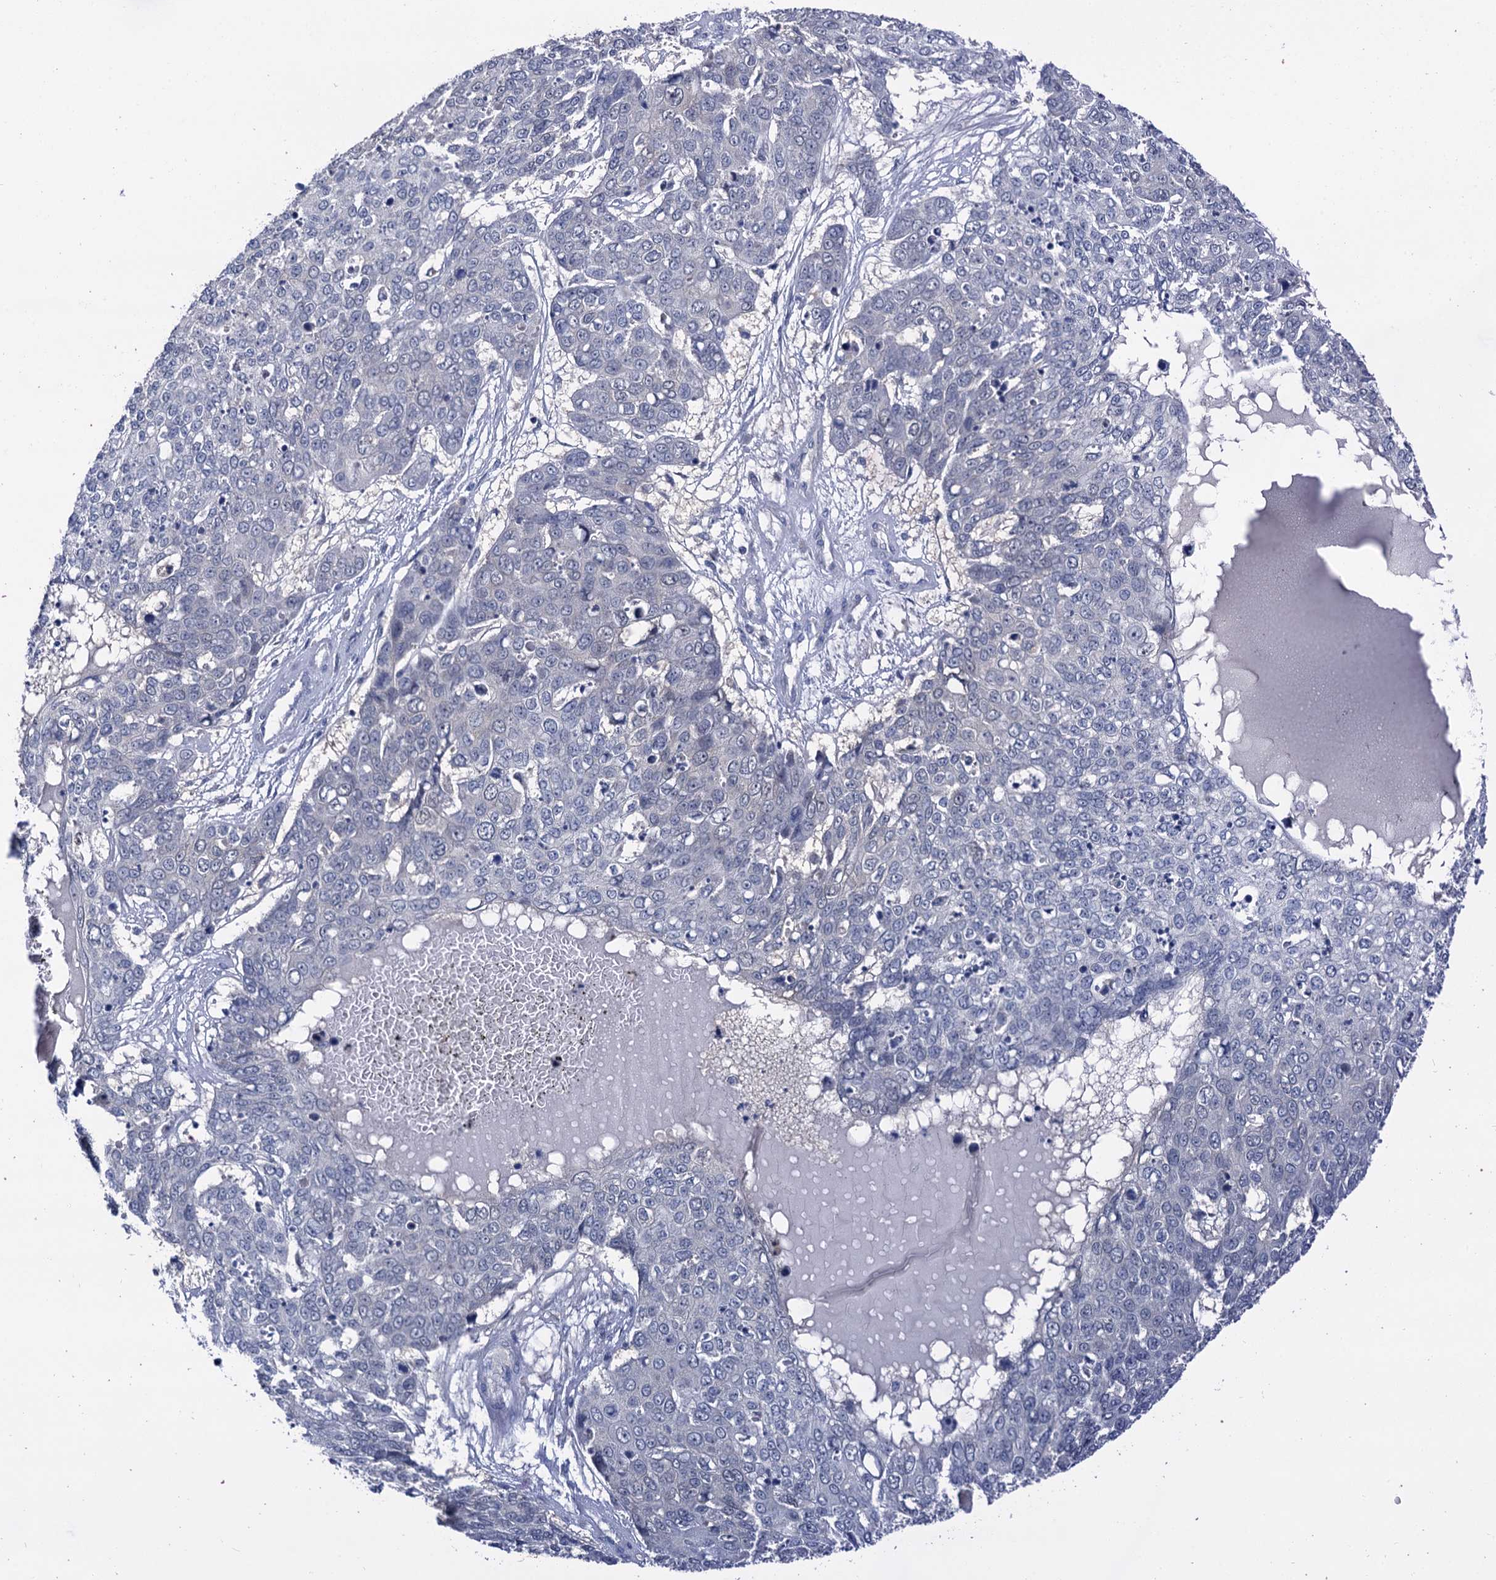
{"staining": {"intensity": "negative", "quantity": "none", "location": "none"}, "tissue": "skin cancer", "cell_type": "Tumor cells", "image_type": "cancer", "snomed": [{"axis": "morphology", "description": "Squamous cell carcinoma, NOS"}, {"axis": "topography", "description": "Skin"}], "caption": "High power microscopy image of an IHC histopathology image of squamous cell carcinoma (skin), revealing no significant positivity in tumor cells.", "gene": "ANKRD42", "patient": {"sex": "male", "age": 71}}